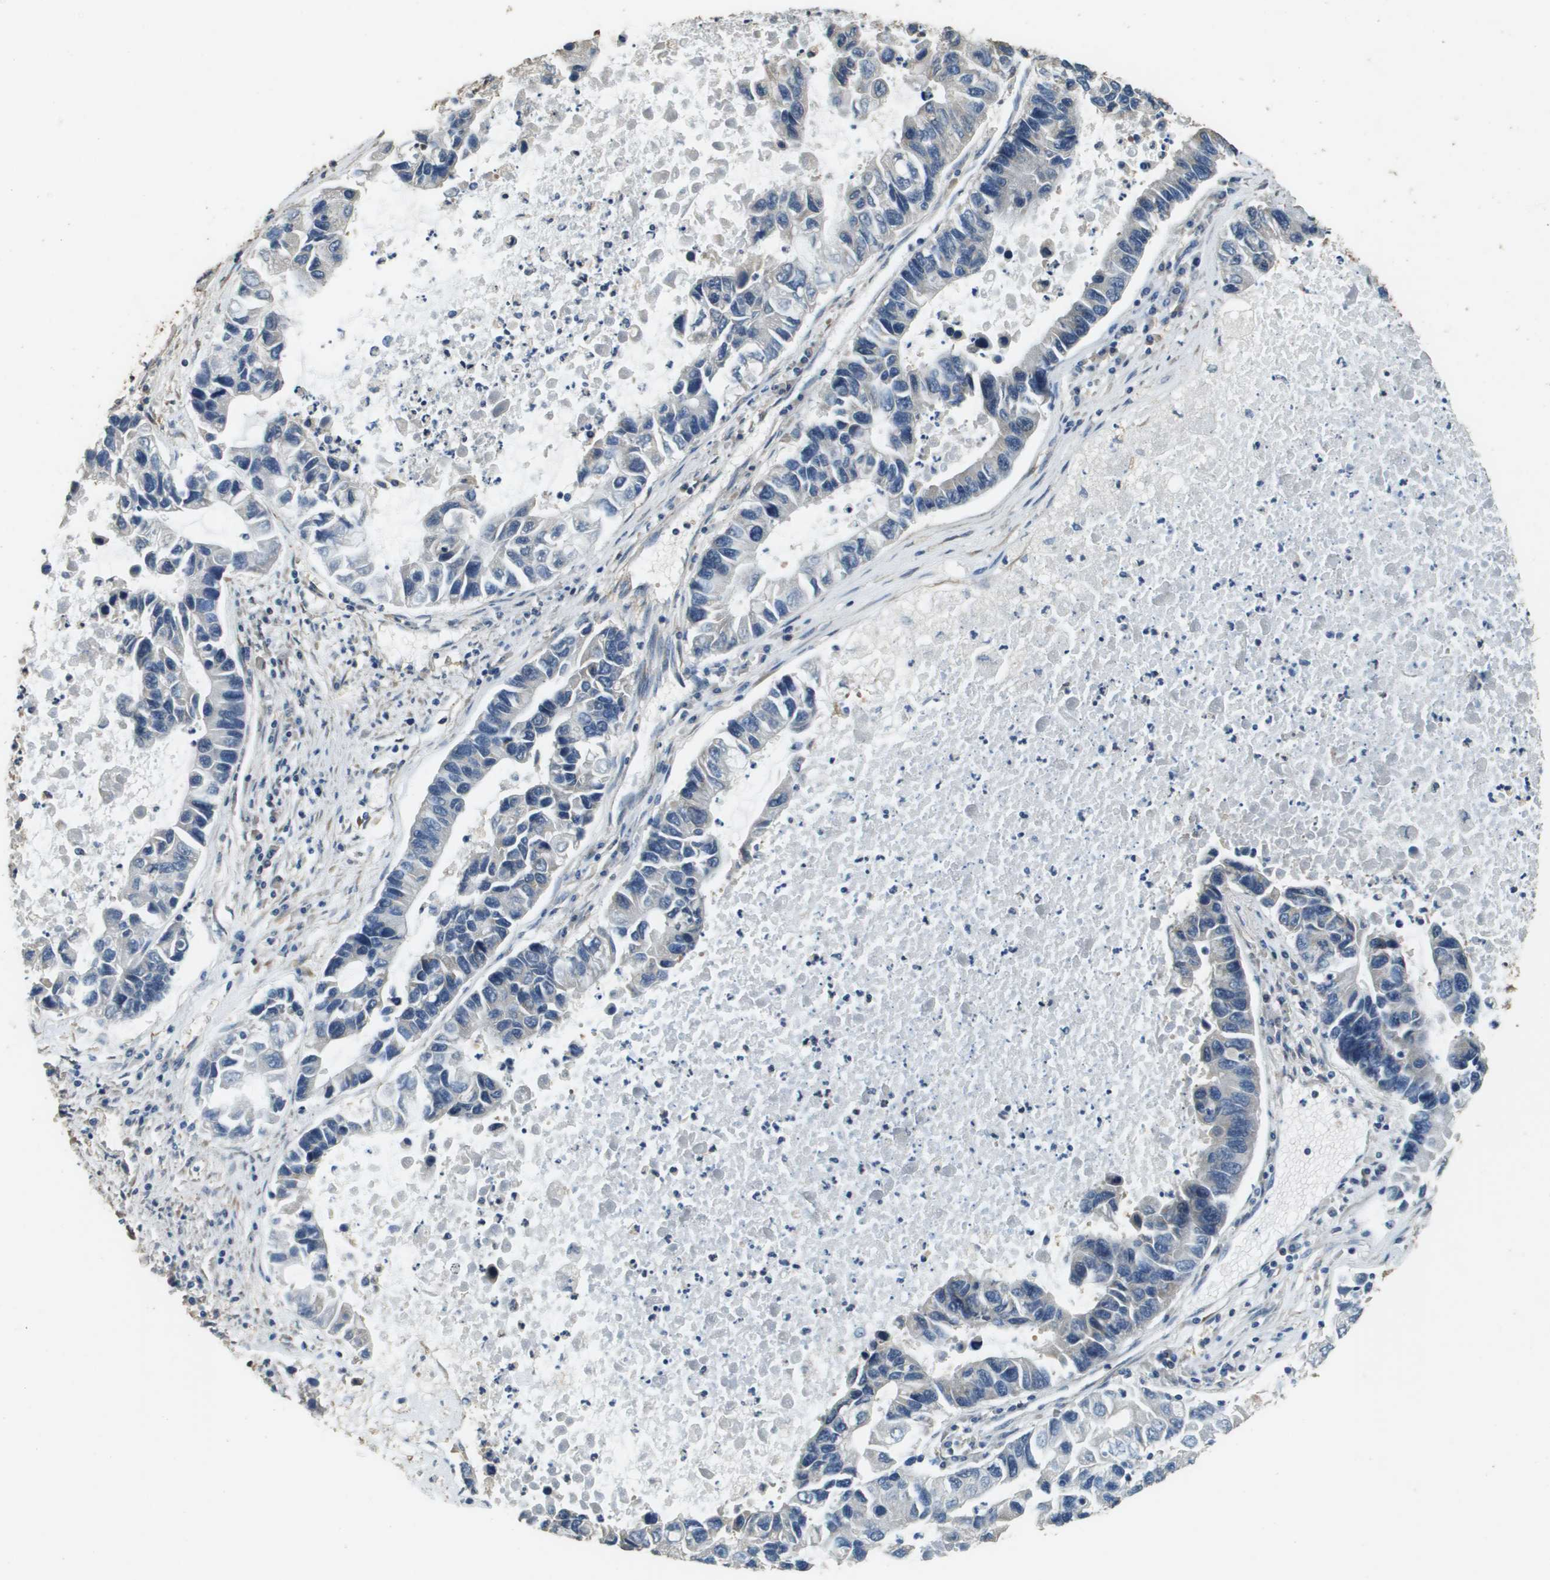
{"staining": {"intensity": "negative", "quantity": "none", "location": "none"}, "tissue": "lung cancer", "cell_type": "Tumor cells", "image_type": "cancer", "snomed": [{"axis": "morphology", "description": "Adenocarcinoma, NOS"}, {"axis": "topography", "description": "Lung"}], "caption": "Photomicrograph shows no significant protein expression in tumor cells of adenocarcinoma (lung).", "gene": "RAB6B", "patient": {"sex": "female", "age": 51}}